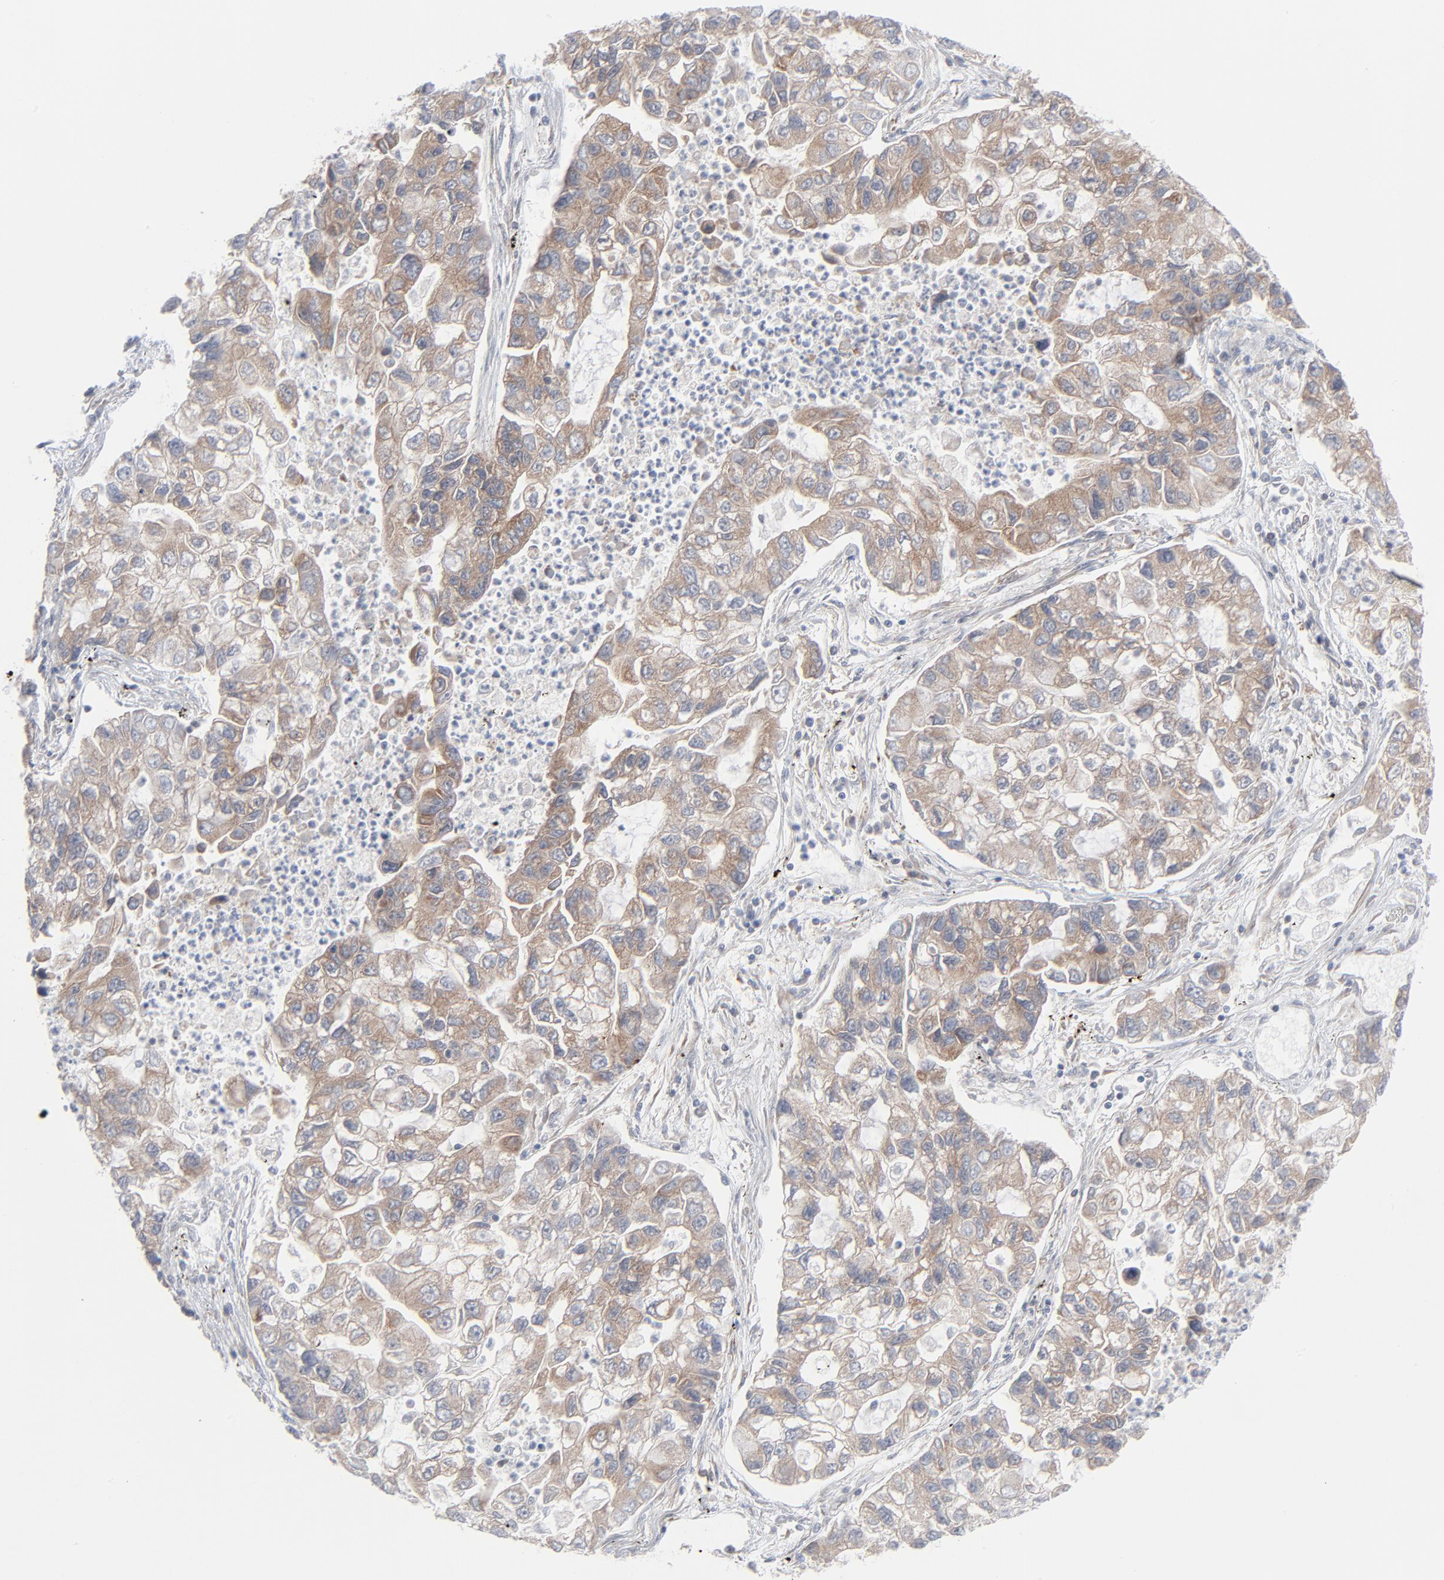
{"staining": {"intensity": "weak", "quantity": "25%-75%", "location": "cytoplasmic/membranous"}, "tissue": "lung cancer", "cell_type": "Tumor cells", "image_type": "cancer", "snomed": [{"axis": "morphology", "description": "Adenocarcinoma, NOS"}, {"axis": "topography", "description": "Lung"}], "caption": "The immunohistochemical stain labels weak cytoplasmic/membranous staining in tumor cells of lung cancer (adenocarcinoma) tissue. The staining was performed using DAB to visualize the protein expression in brown, while the nuclei were stained in blue with hematoxylin (Magnification: 20x).", "gene": "KDSR", "patient": {"sex": "female", "age": 51}}